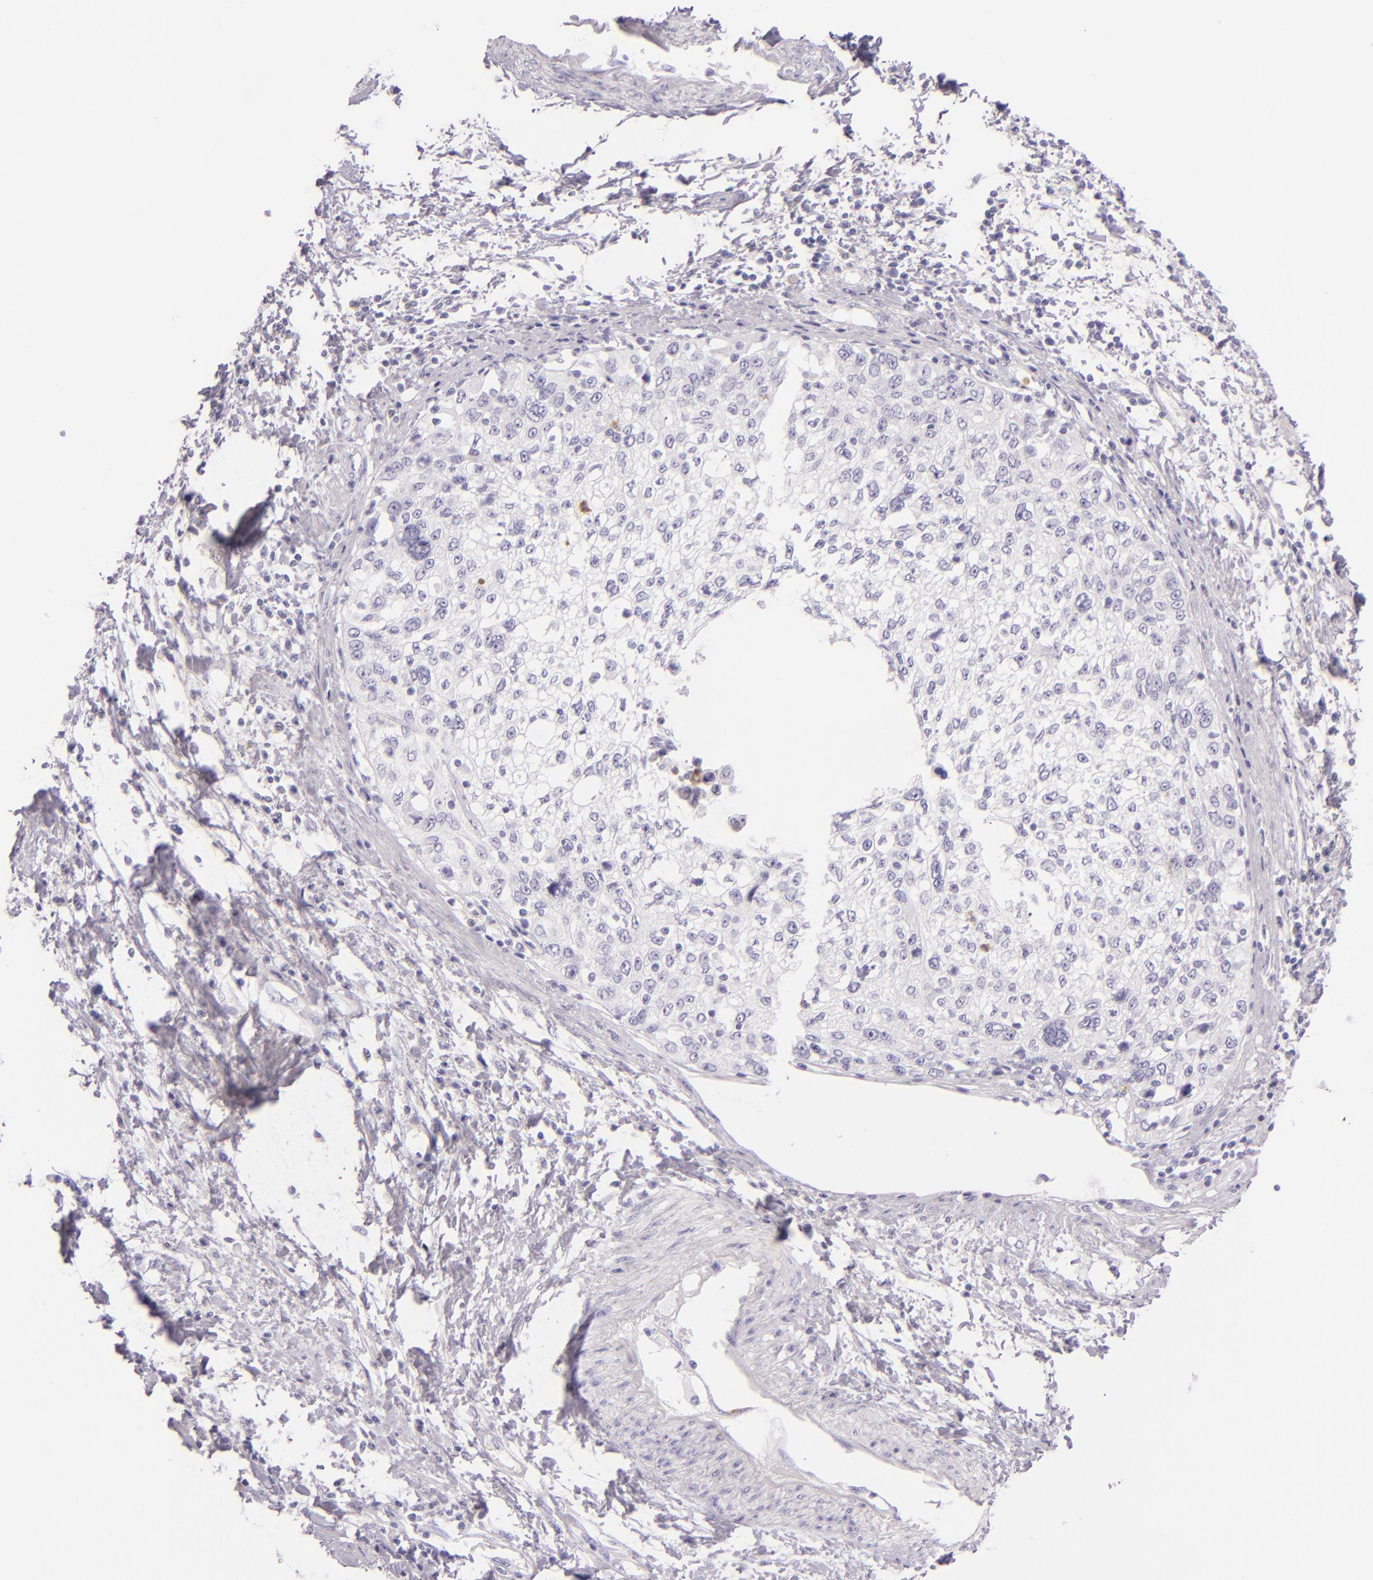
{"staining": {"intensity": "negative", "quantity": "none", "location": "none"}, "tissue": "cervical cancer", "cell_type": "Tumor cells", "image_type": "cancer", "snomed": [{"axis": "morphology", "description": "Squamous cell carcinoma, NOS"}, {"axis": "topography", "description": "Cervix"}], "caption": "Protein analysis of cervical cancer demonstrates no significant expression in tumor cells.", "gene": "CEACAM1", "patient": {"sex": "female", "age": 57}}